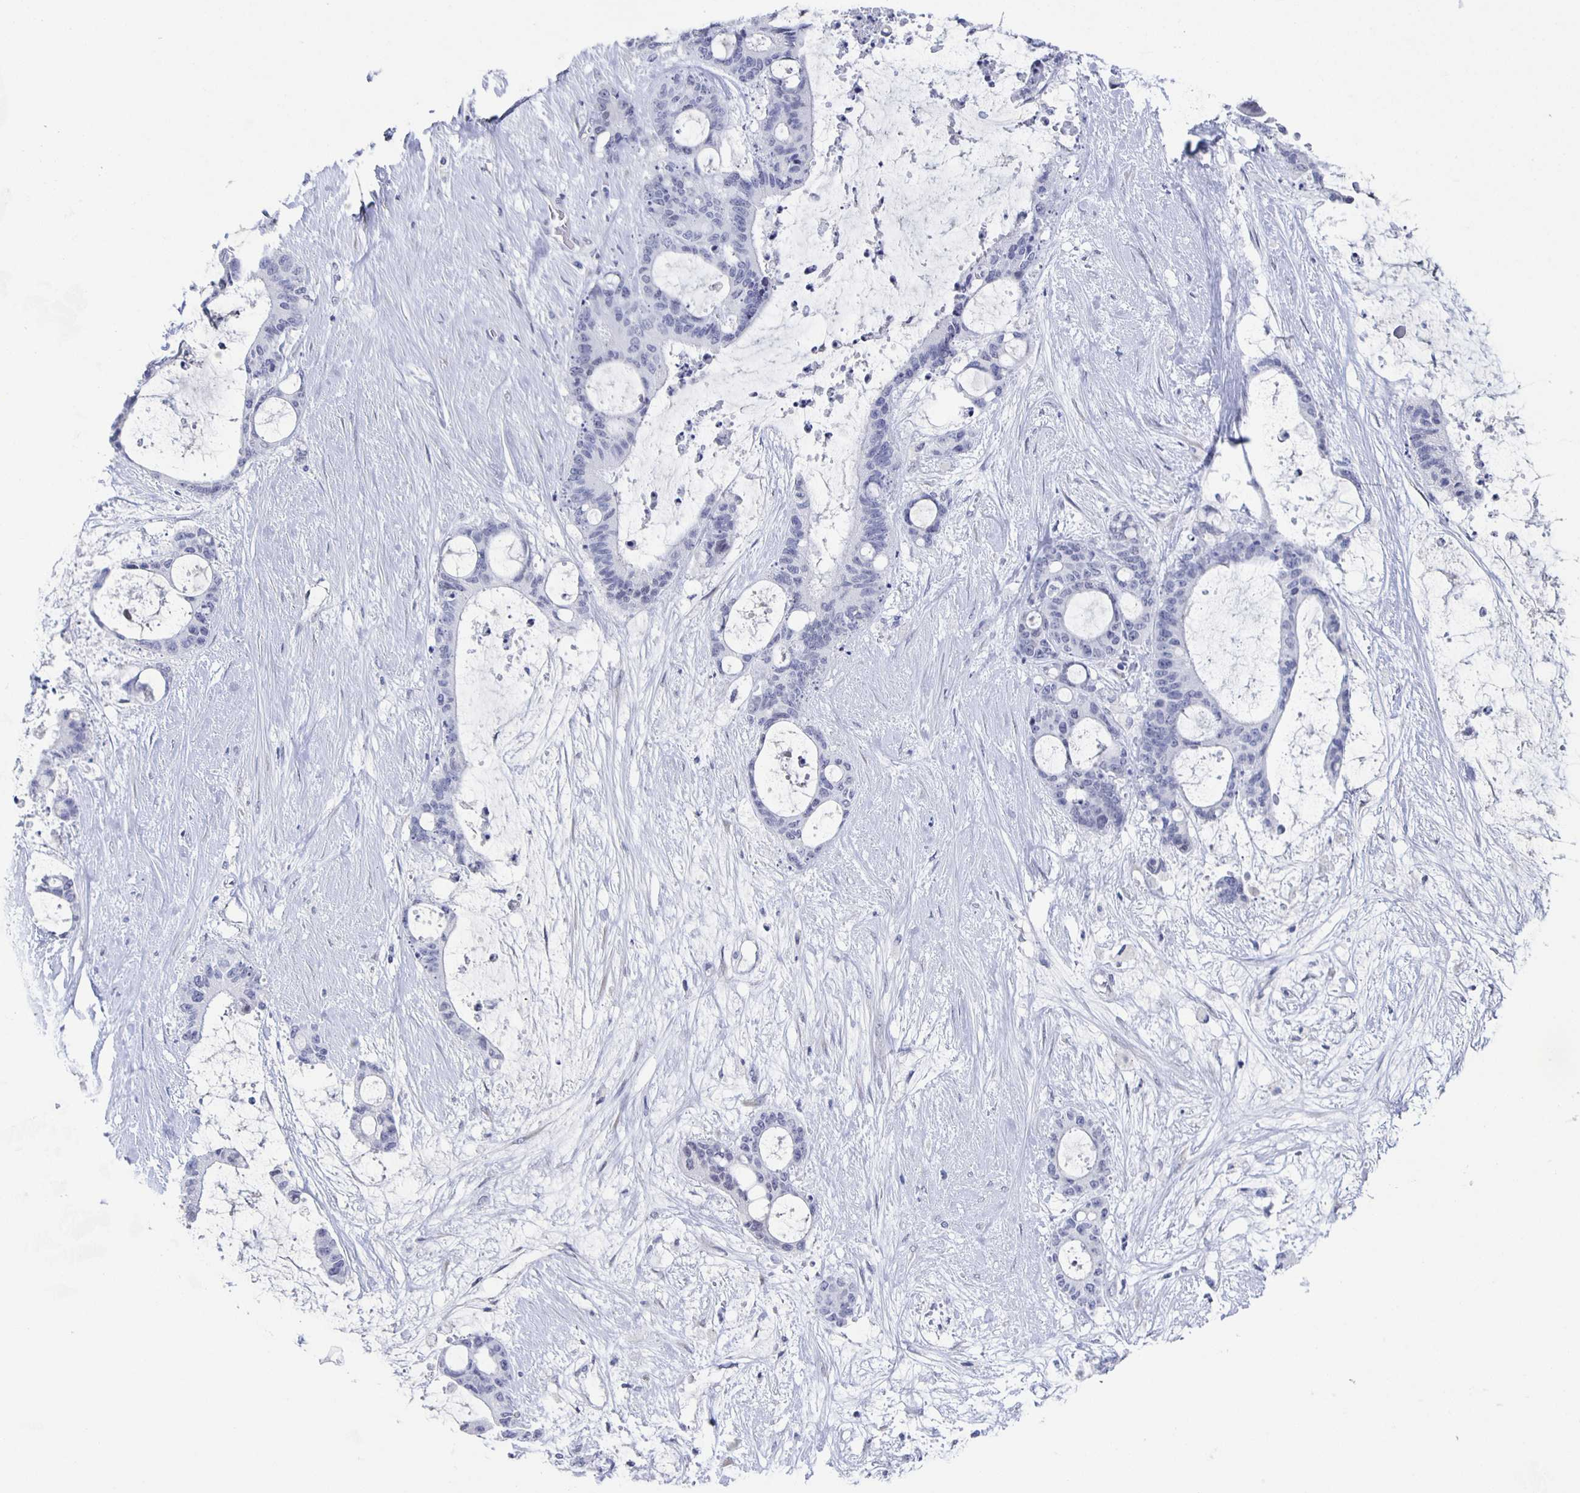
{"staining": {"intensity": "negative", "quantity": "none", "location": "none"}, "tissue": "liver cancer", "cell_type": "Tumor cells", "image_type": "cancer", "snomed": [{"axis": "morphology", "description": "Normal tissue, NOS"}, {"axis": "morphology", "description": "Cholangiocarcinoma"}, {"axis": "topography", "description": "Liver"}, {"axis": "topography", "description": "Peripheral nerve tissue"}], "caption": "DAB immunohistochemical staining of human liver cancer reveals no significant expression in tumor cells.", "gene": "CCDC17", "patient": {"sex": "female", "age": 73}}